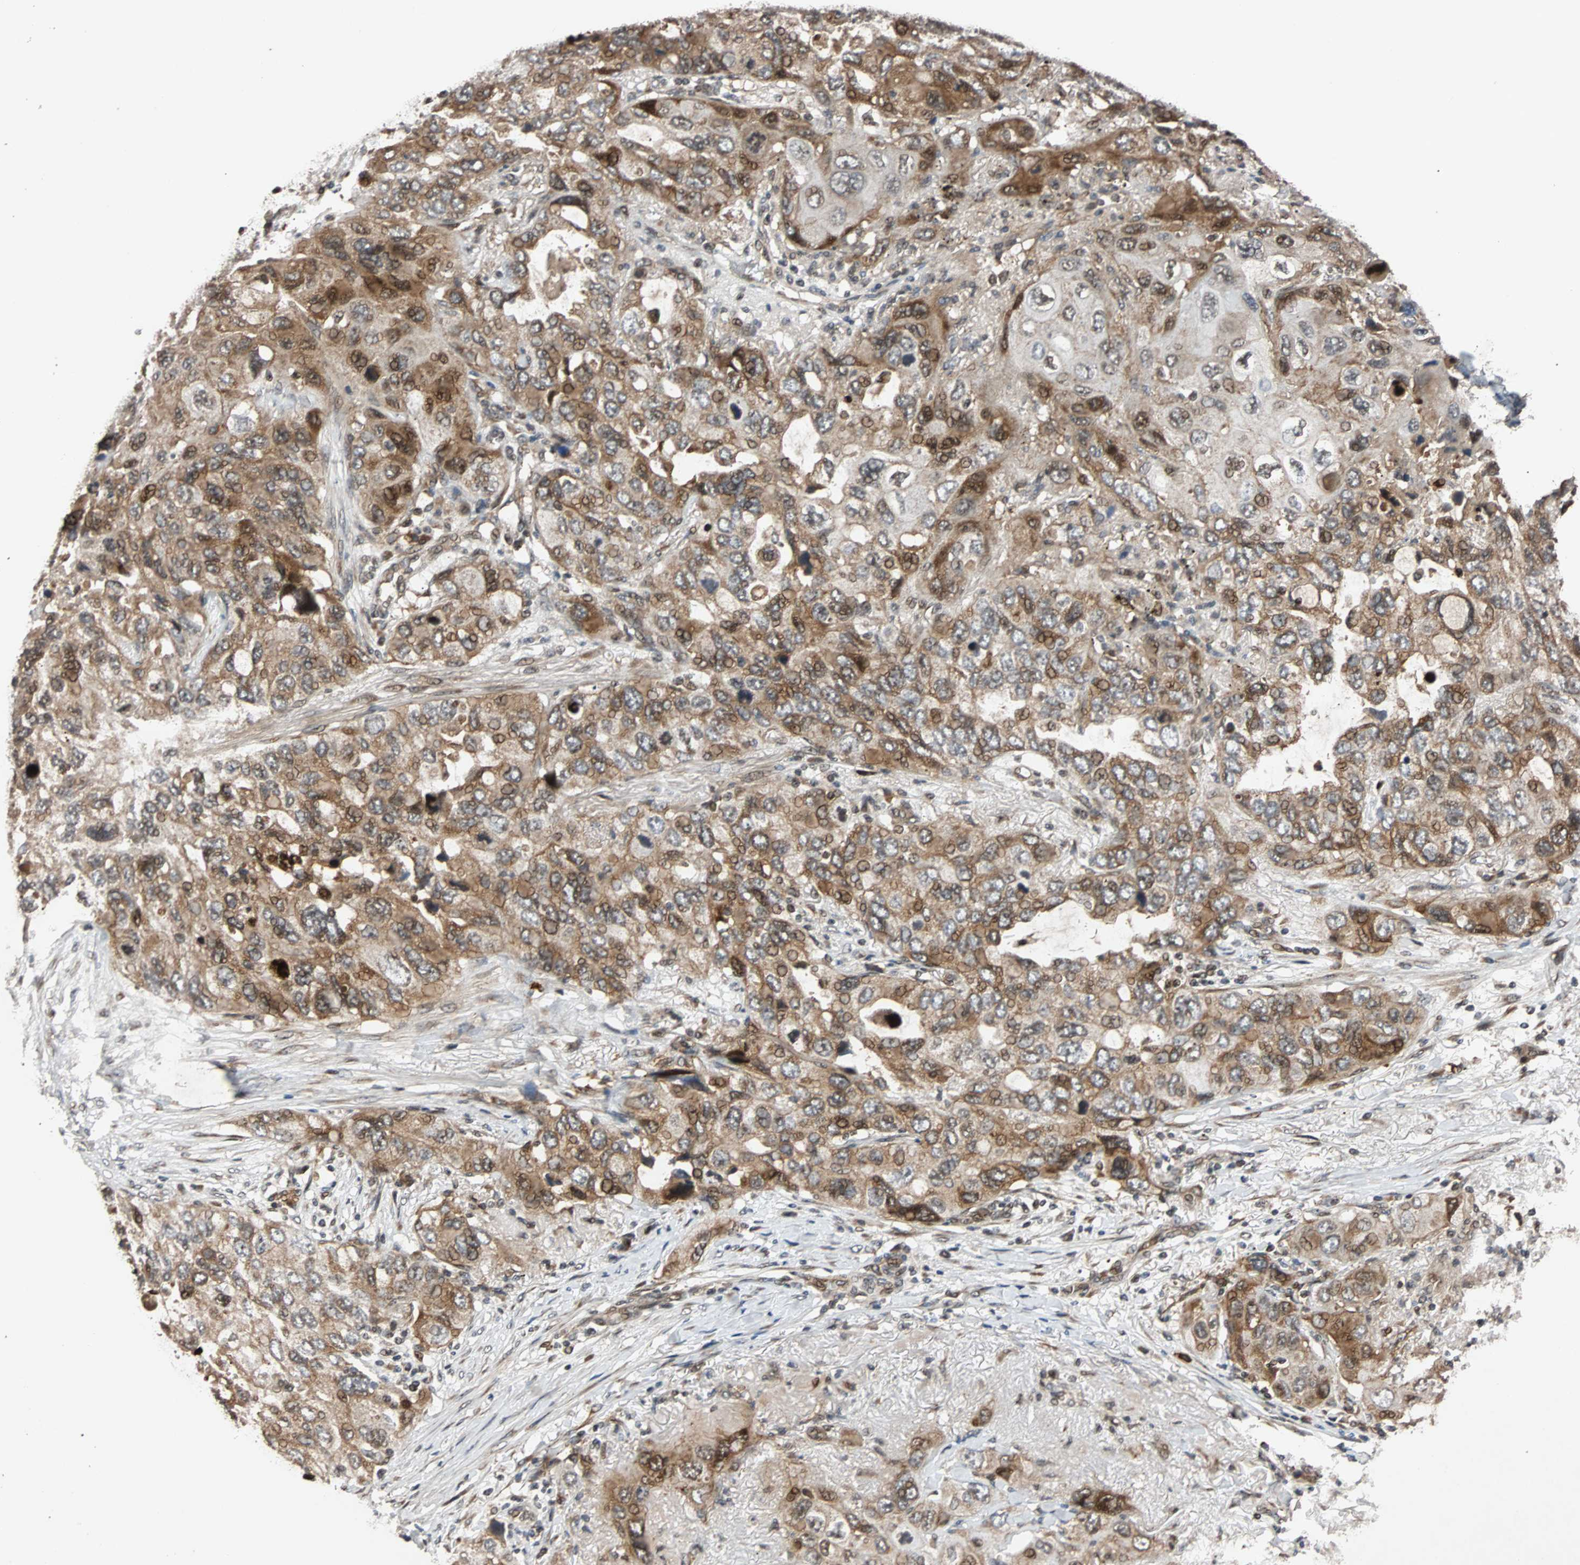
{"staining": {"intensity": "strong", "quantity": ">75%", "location": "cytoplasmic/membranous,nuclear"}, "tissue": "lung cancer", "cell_type": "Tumor cells", "image_type": "cancer", "snomed": [{"axis": "morphology", "description": "Squamous cell carcinoma, NOS"}, {"axis": "topography", "description": "Lung"}], "caption": "Lung squamous cell carcinoma tissue shows strong cytoplasmic/membranous and nuclear expression in approximately >75% of tumor cells", "gene": "USP31", "patient": {"sex": "female", "age": 73}}